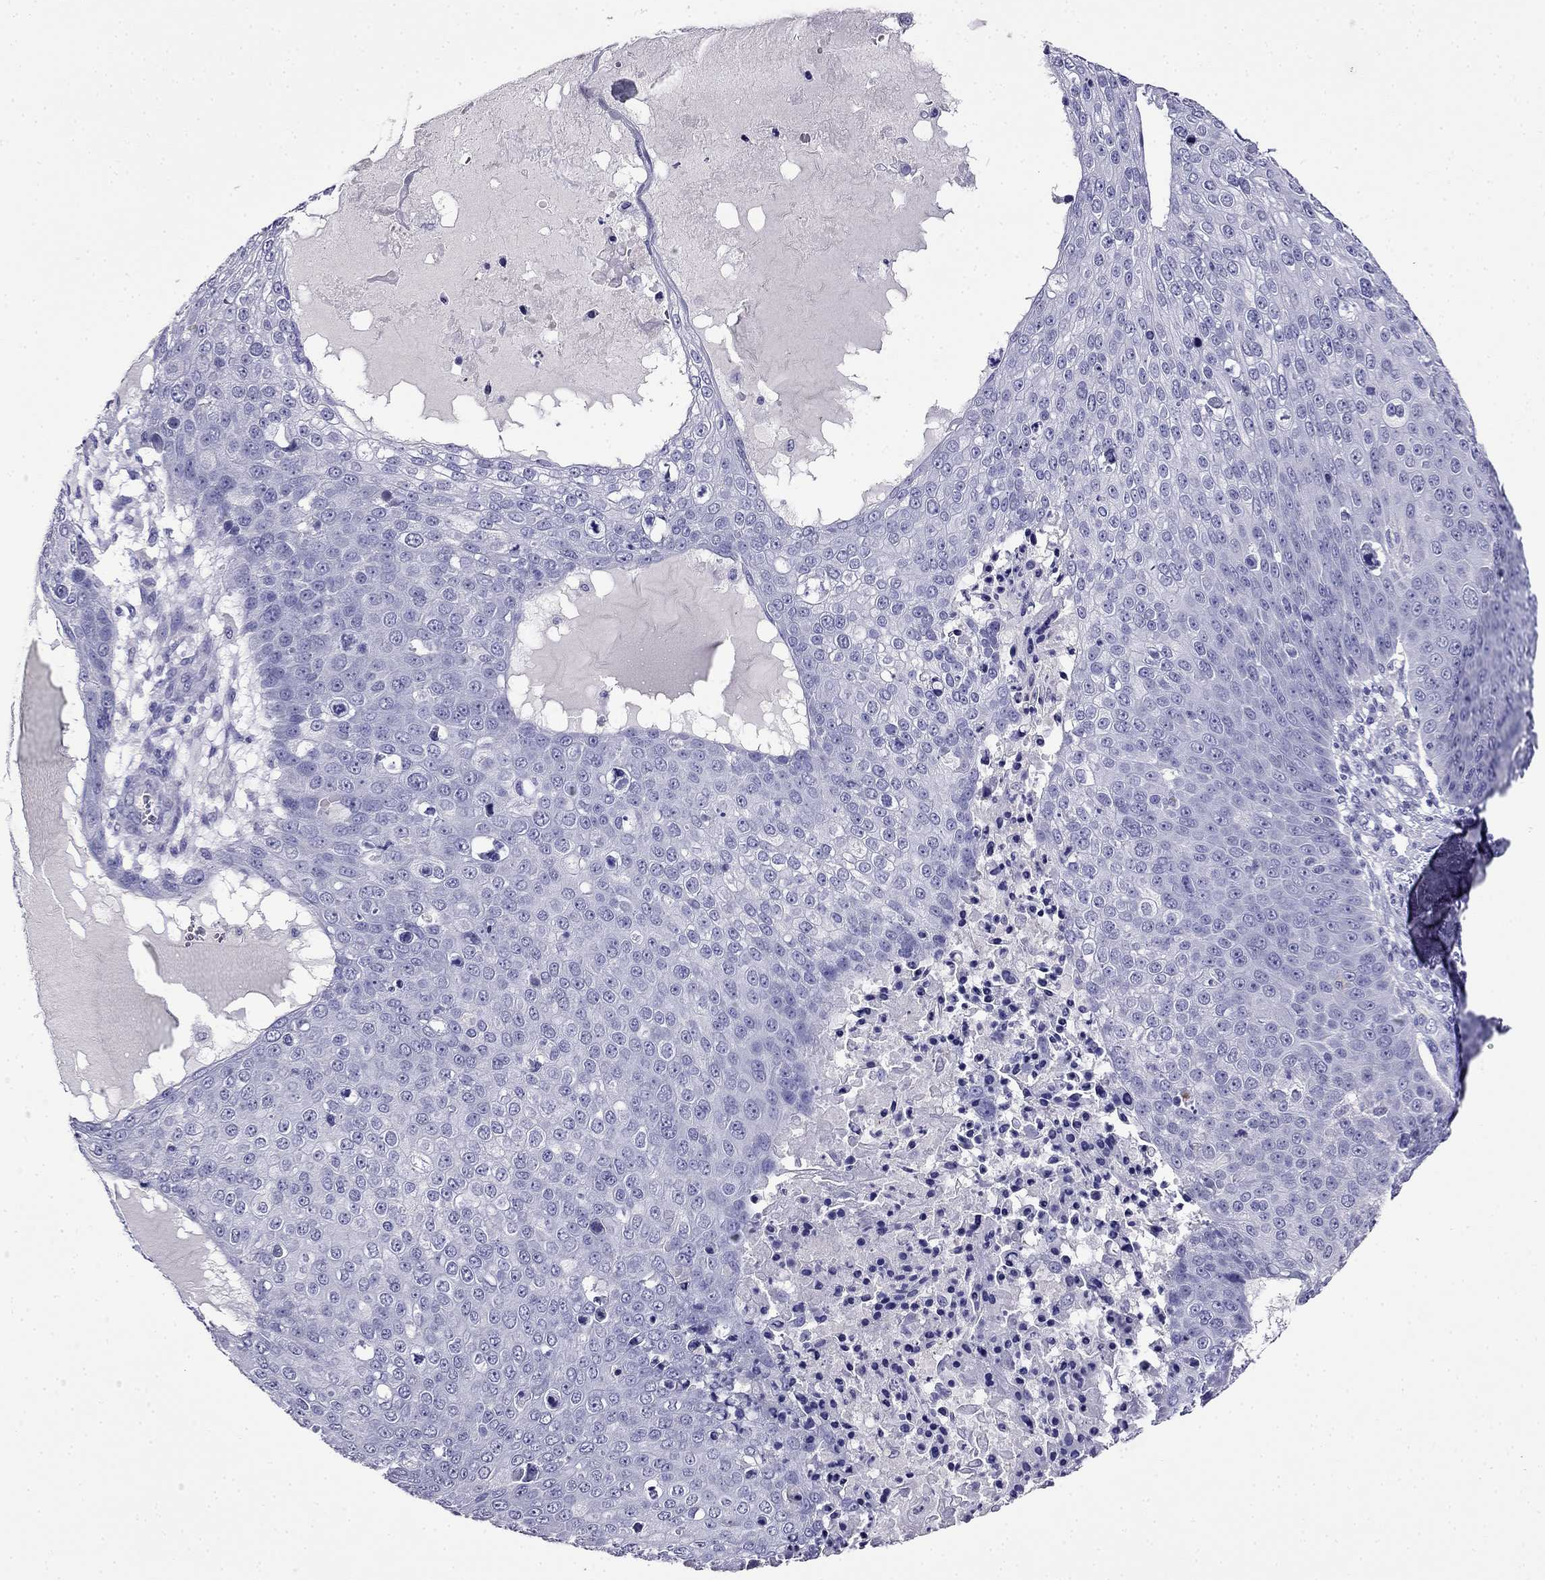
{"staining": {"intensity": "negative", "quantity": "none", "location": "none"}, "tissue": "skin cancer", "cell_type": "Tumor cells", "image_type": "cancer", "snomed": [{"axis": "morphology", "description": "Squamous cell carcinoma, NOS"}, {"axis": "topography", "description": "Skin"}], "caption": "Immunohistochemistry of squamous cell carcinoma (skin) reveals no staining in tumor cells.", "gene": "CDHR4", "patient": {"sex": "male", "age": 71}}